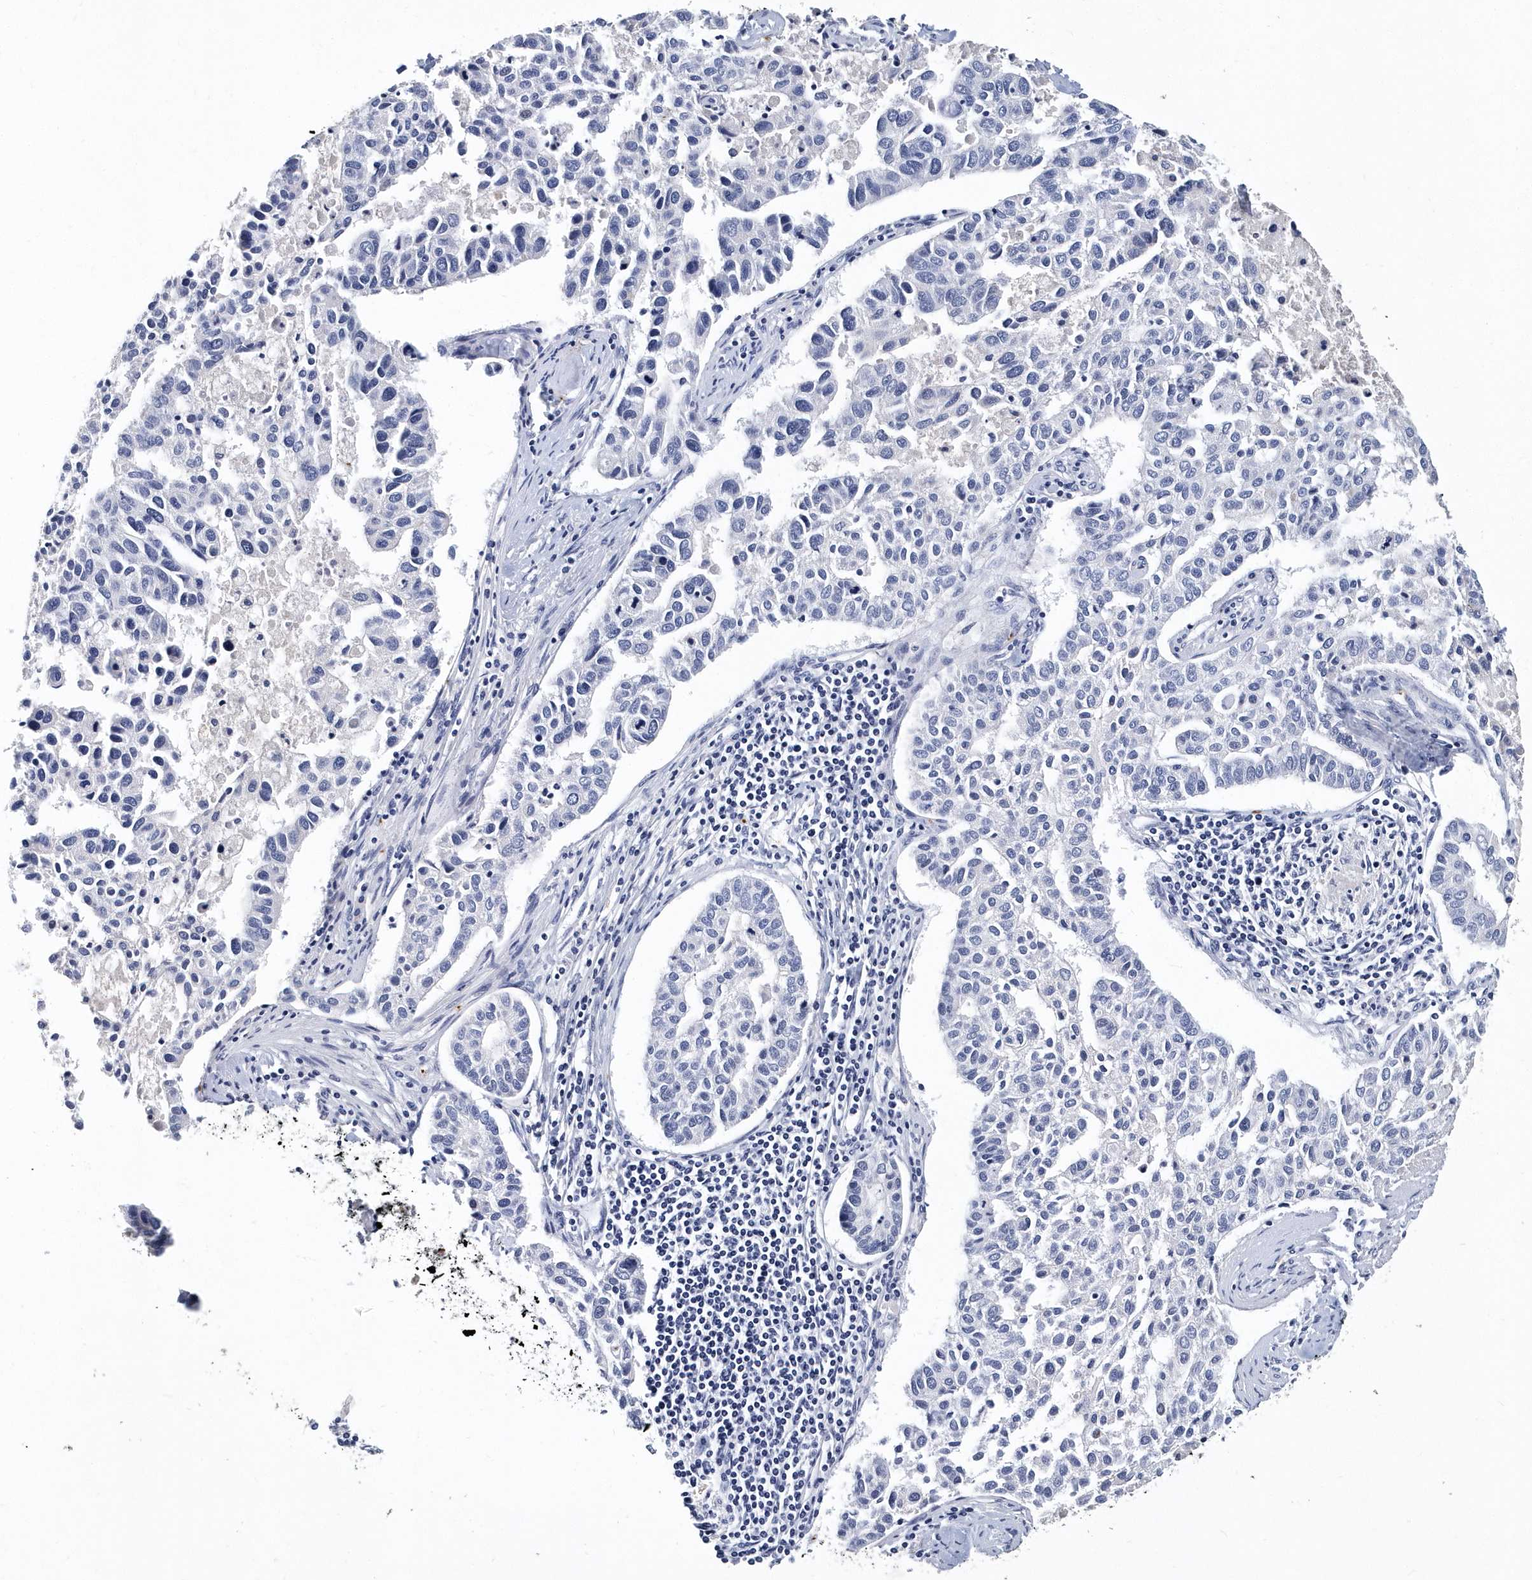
{"staining": {"intensity": "negative", "quantity": "none", "location": "none"}, "tissue": "pancreatic cancer", "cell_type": "Tumor cells", "image_type": "cancer", "snomed": [{"axis": "morphology", "description": "Adenocarcinoma, NOS"}, {"axis": "topography", "description": "Pancreas"}], "caption": "Protein analysis of pancreatic adenocarcinoma reveals no significant positivity in tumor cells.", "gene": "ITGA2B", "patient": {"sex": "female", "age": 61}}